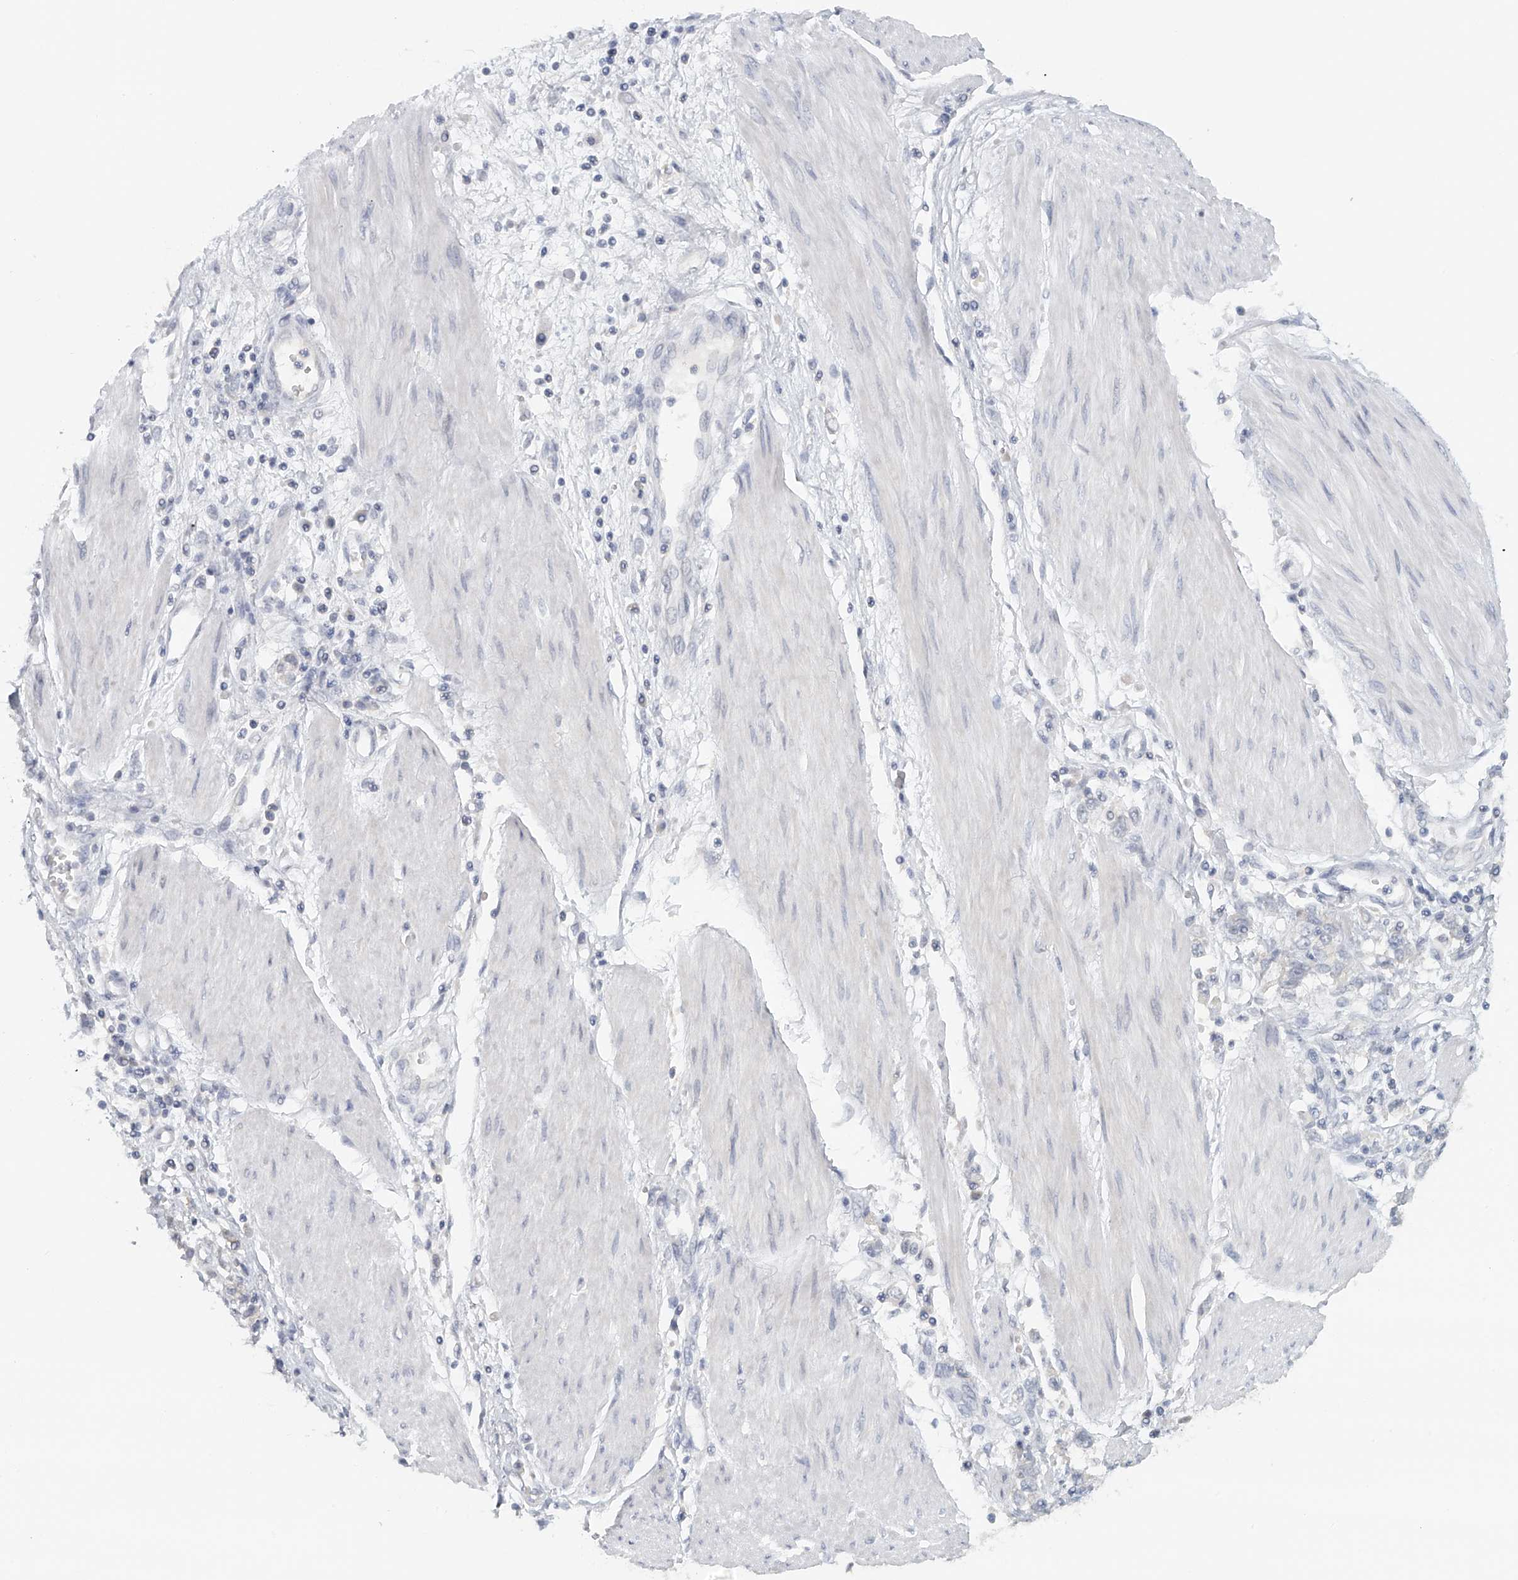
{"staining": {"intensity": "negative", "quantity": "none", "location": "none"}, "tissue": "stomach cancer", "cell_type": "Tumor cells", "image_type": "cancer", "snomed": [{"axis": "morphology", "description": "Adenocarcinoma, NOS"}, {"axis": "topography", "description": "Stomach"}], "caption": "Tumor cells are negative for brown protein staining in stomach cancer.", "gene": "DDX43", "patient": {"sex": "female", "age": 76}}